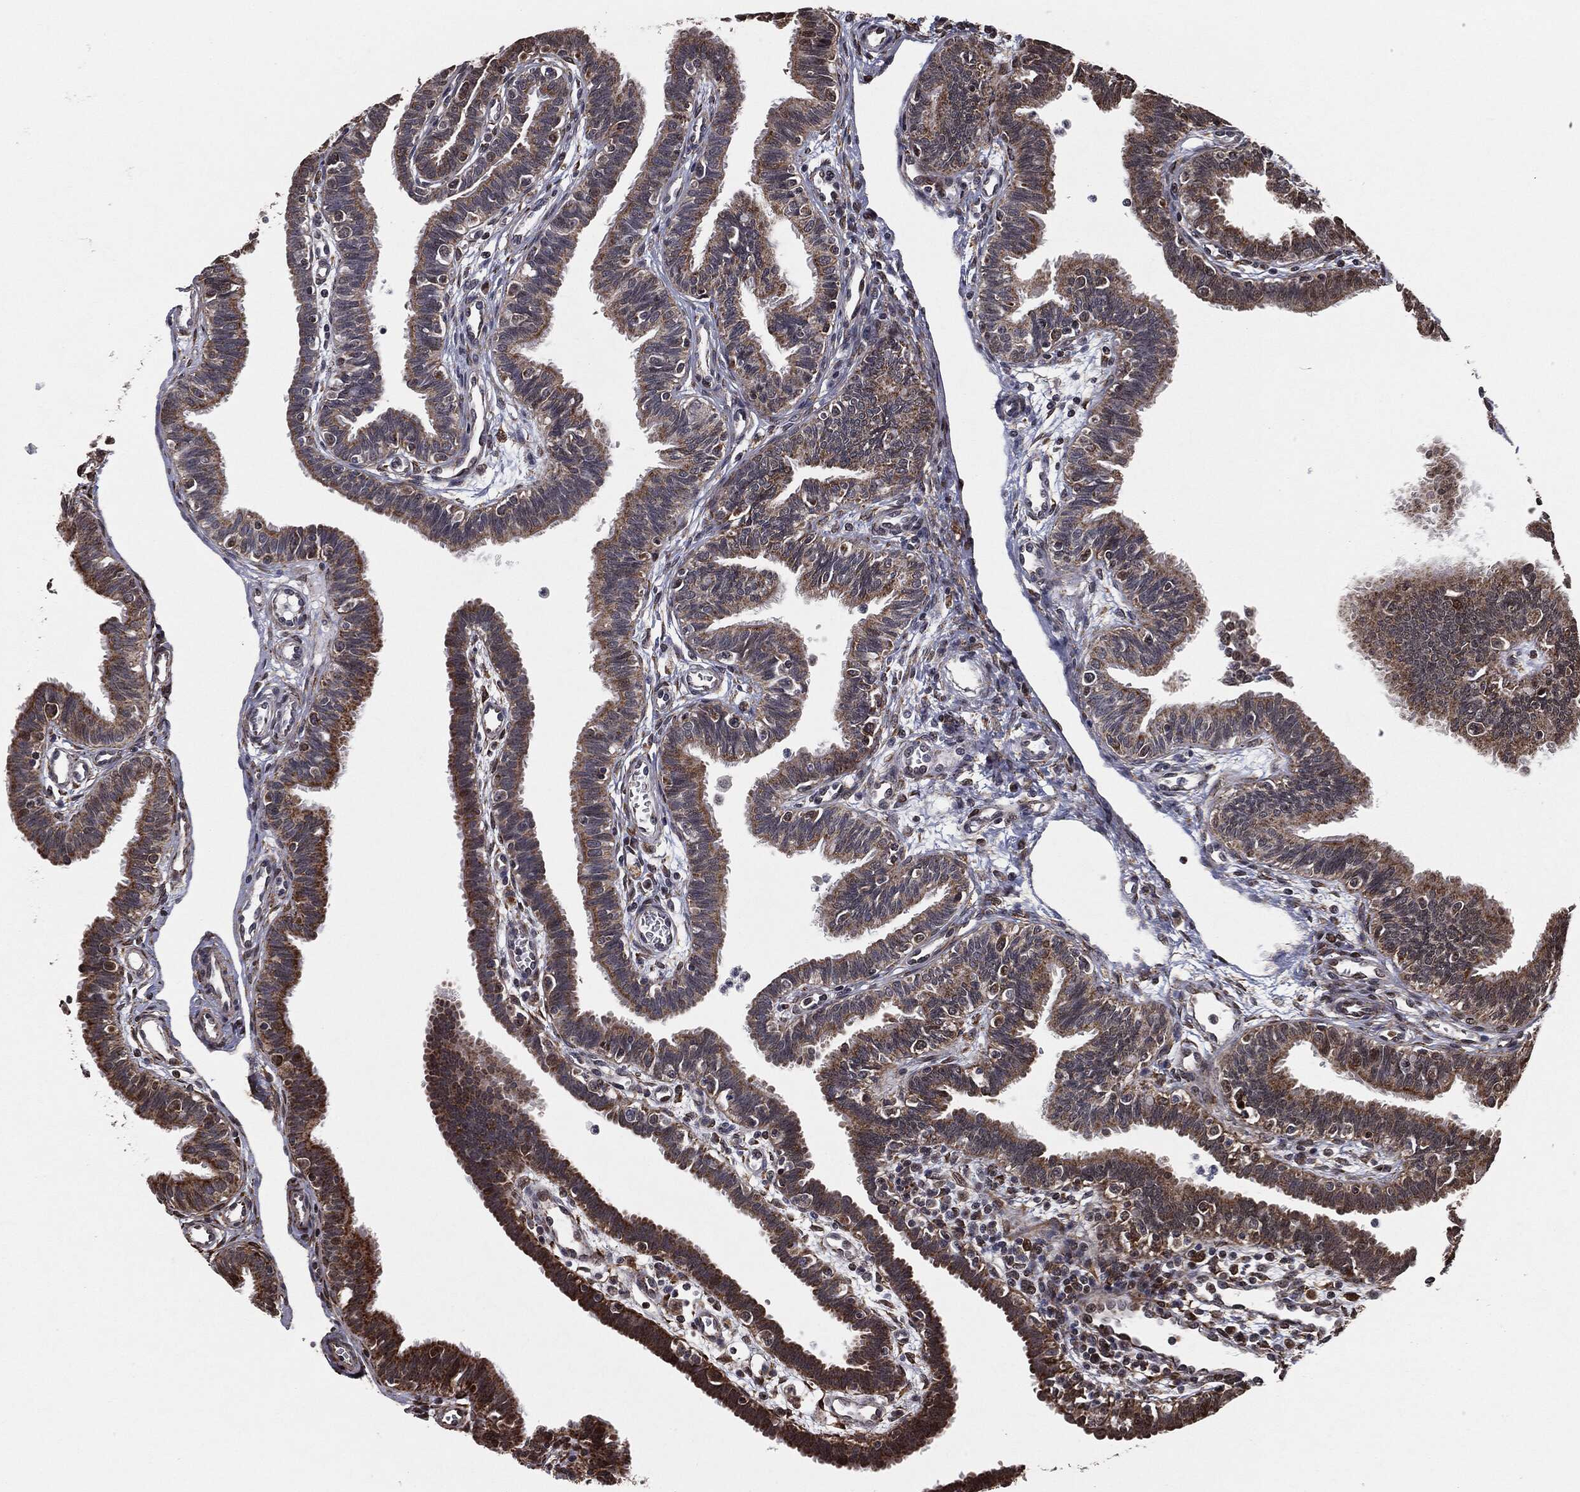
{"staining": {"intensity": "strong", "quantity": "25%-75%", "location": "cytoplasmic/membranous"}, "tissue": "fallopian tube", "cell_type": "Glandular cells", "image_type": "normal", "snomed": [{"axis": "morphology", "description": "Normal tissue, NOS"}, {"axis": "topography", "description": "Fallopian tube"}], "caption": "Glandular cells exhibit strong cytoplasmic/membranous positivity in approximately 25%-75% of cells in unremarkable fallopian tube. Ihc stains the protein of interest in brown and the nuclei are stained blue.", "gene": "CHCHD2", "patient": {"sex": "female", "age": 36}}